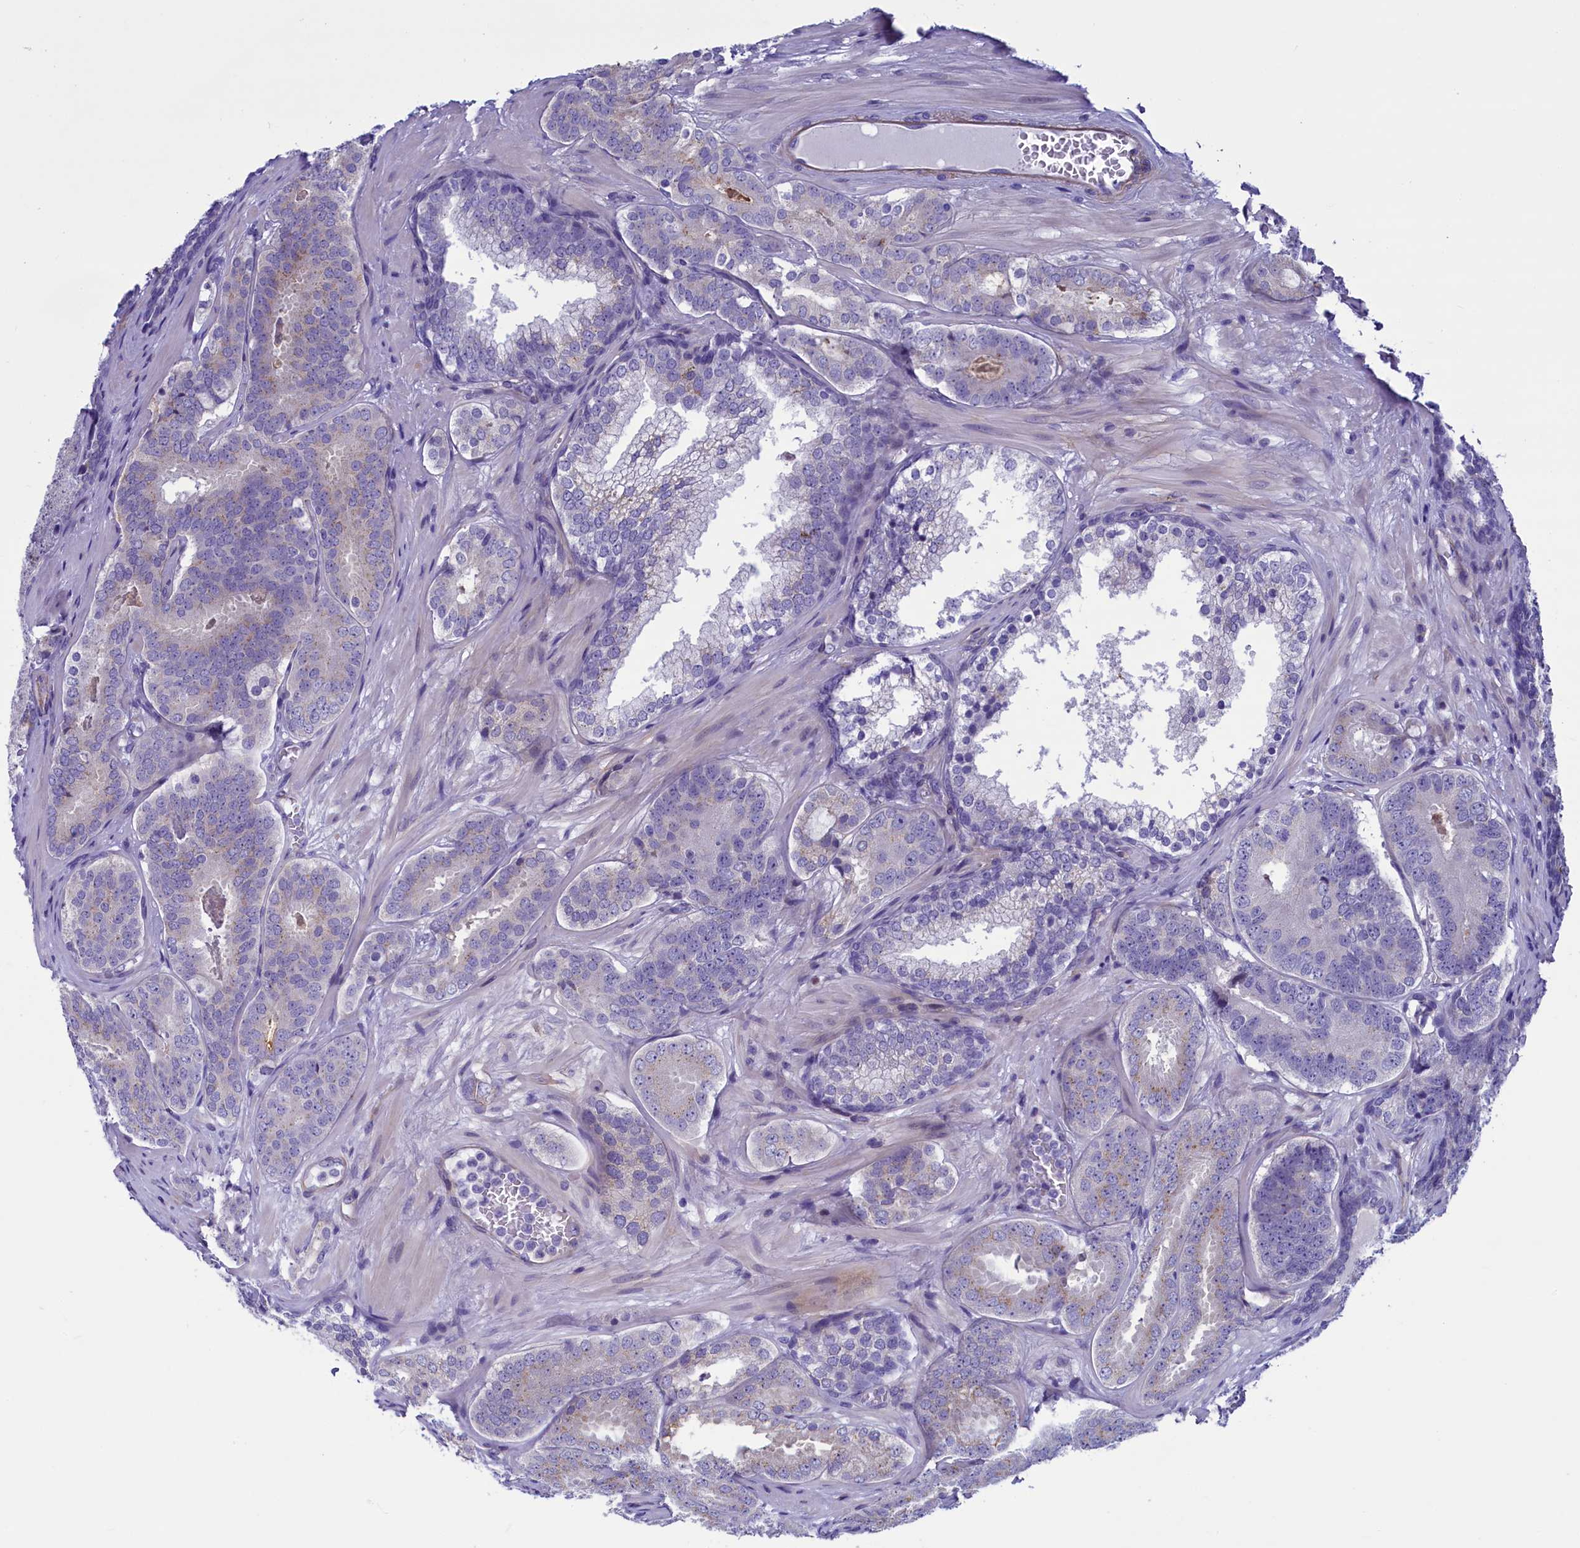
{"staining": {"intensity": "moderate", "quantity": "25%-75%", "location": "cytoplasmic/membranous"}, "tissue": "prostate cancer", "cell_type": "Tumor cells", "image_type": "cancer", "snomed": [{"axis": "morphology", "description": "Adenocarcinoma, High grade"}, {"axis": "topography", "description": "Prostate"}], "caption": "There is medium levels of moderate cytoplasmic/membranous positivity in tumor cells of prostate adenocarcinoma (high-grade), as demonstrated by immunohistochemical staining (brown color).", "gene": "LOXL1", "patient": {"sex": "male", "age": 63}}